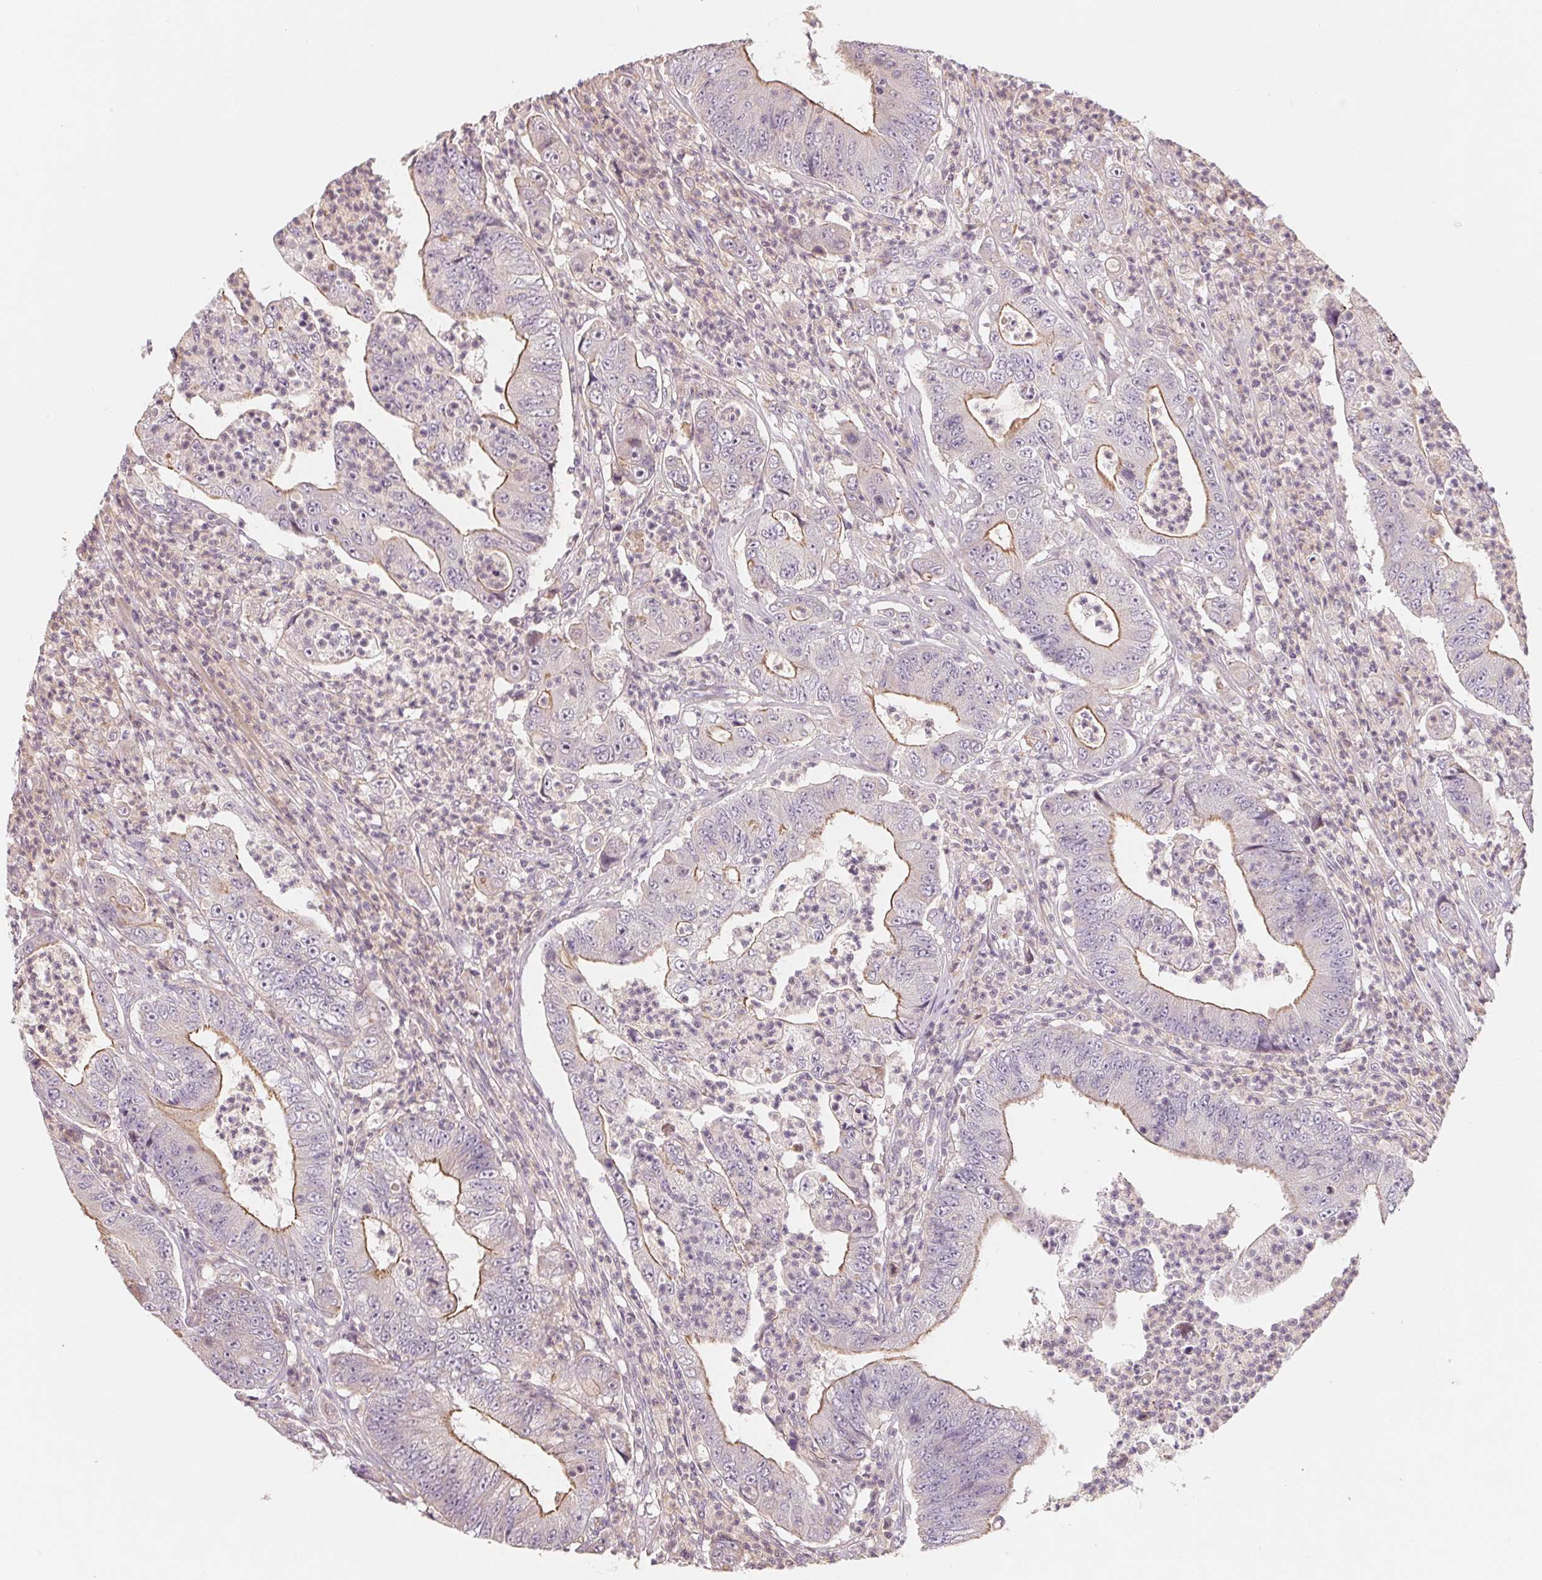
{"staining": {"intensity": "moderate", "quantity": "<25%", "location": "cytoplasmic/membranous"}, "tissue": "colorectal cancer", "cell_type": "Tumor cells", "image_type": "cancer", "snomed": [{"axis": "morphology", "description": "Adenocarcinoma, NOS"}, {"axis": "topography", "description": "Colon"}], "caption": "A brown stain shows moderate cytoplasmic/membranous positivity of a protein in human colorectal adenocarcinoma tumor cells.", "gene": "AQP8", "patient": {"sex": "female", "age": 48}}